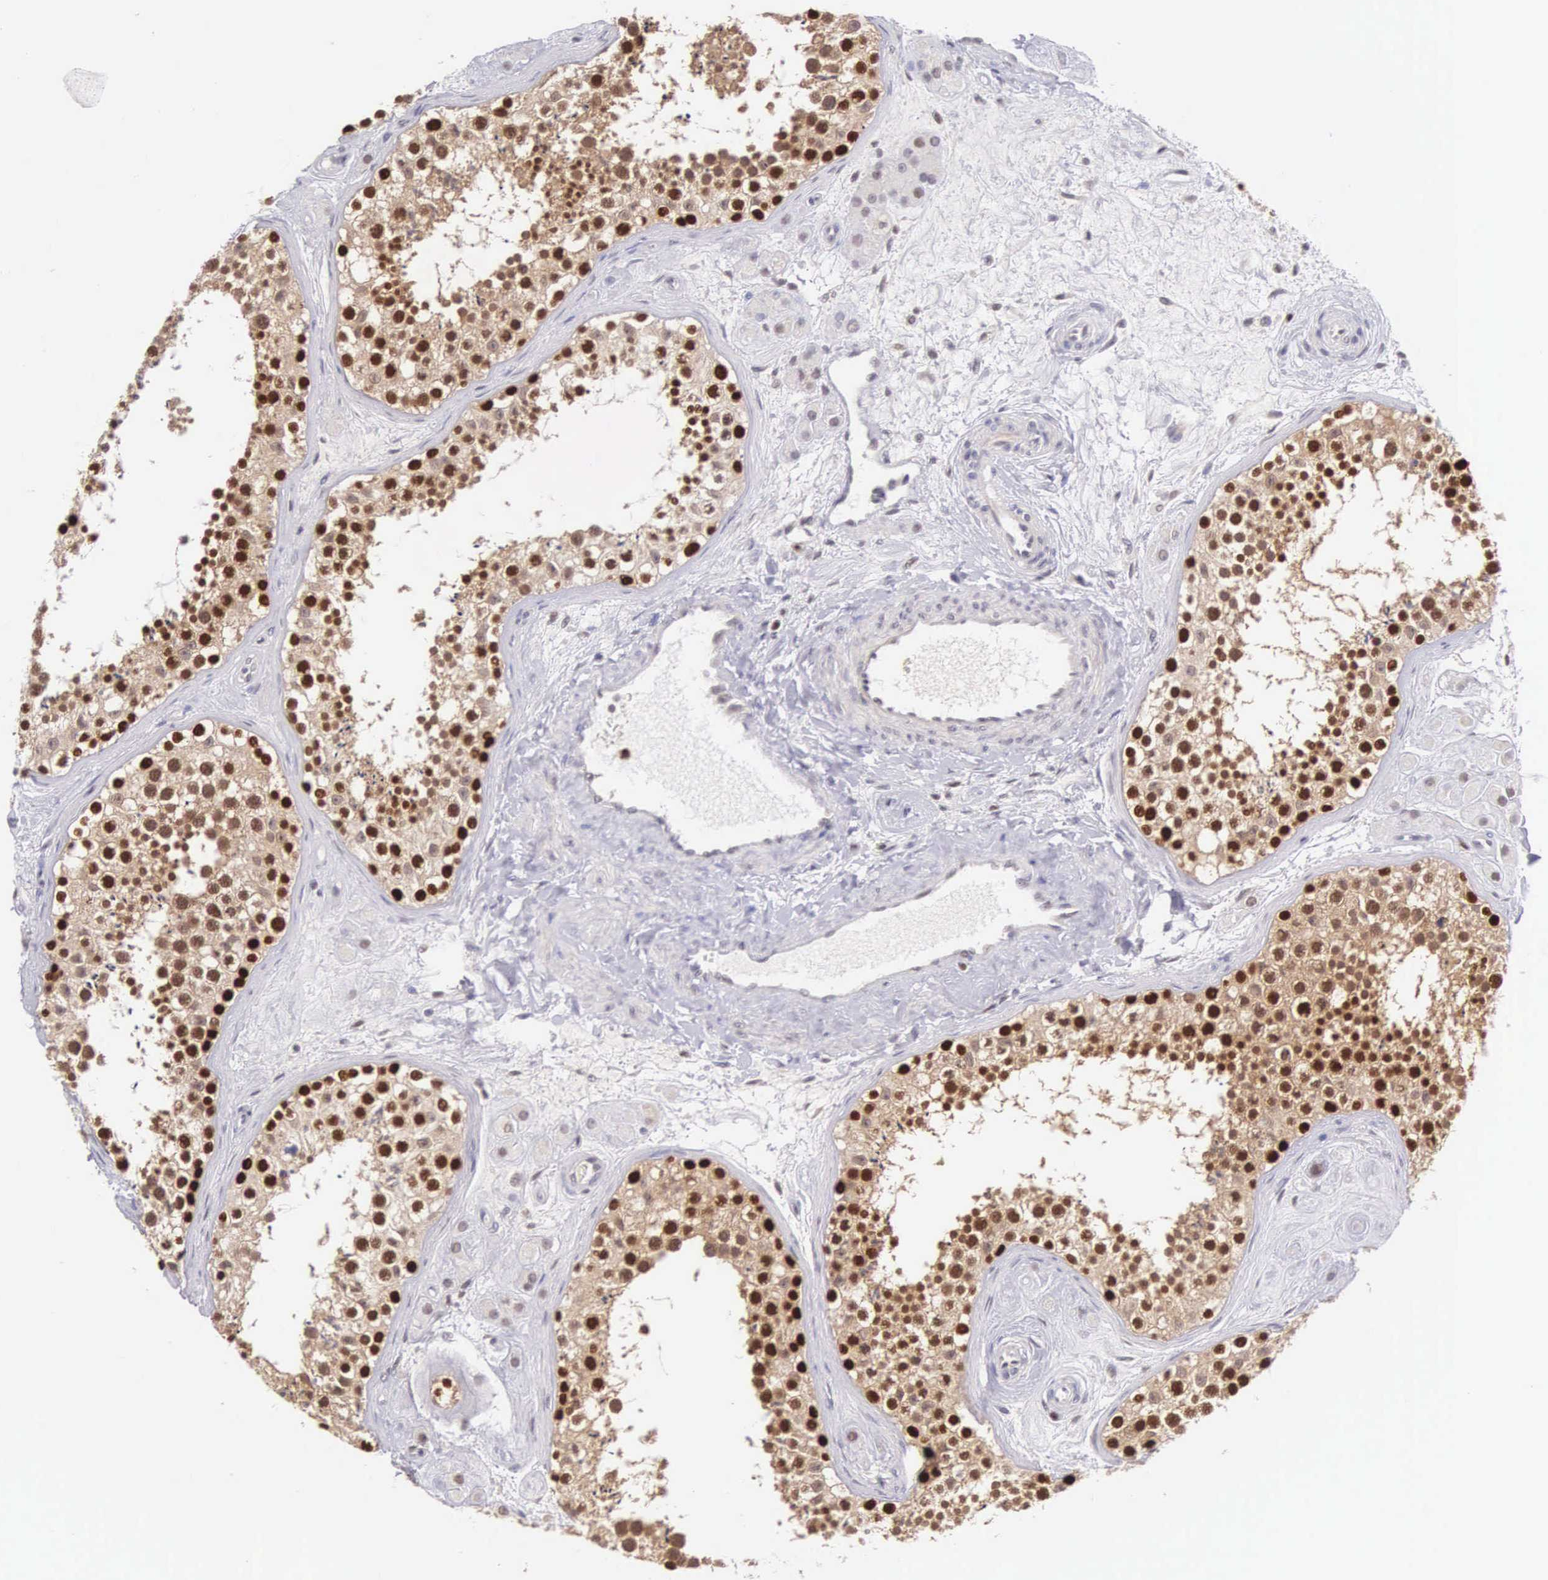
{"staining": {"intensity": "strong", "quantity": ">75%", "location": "nuclear"}, "tissue": "testis", "cell_type": "Cells in seminiferous ducts", "image_type": "normal", "snomed": [{"axis": "morphology", "description": "Normal tissue, NOS"}, {"axis": "topography", "description": "Testis"}], "caption": "Protein expression analysis of unremarkable testis exhibits strong nuclear expression in approximately >75% of cells in seminiferous ducts.", "gene": "CCDC117", "patient": {"sex": "male", "age": 38}}